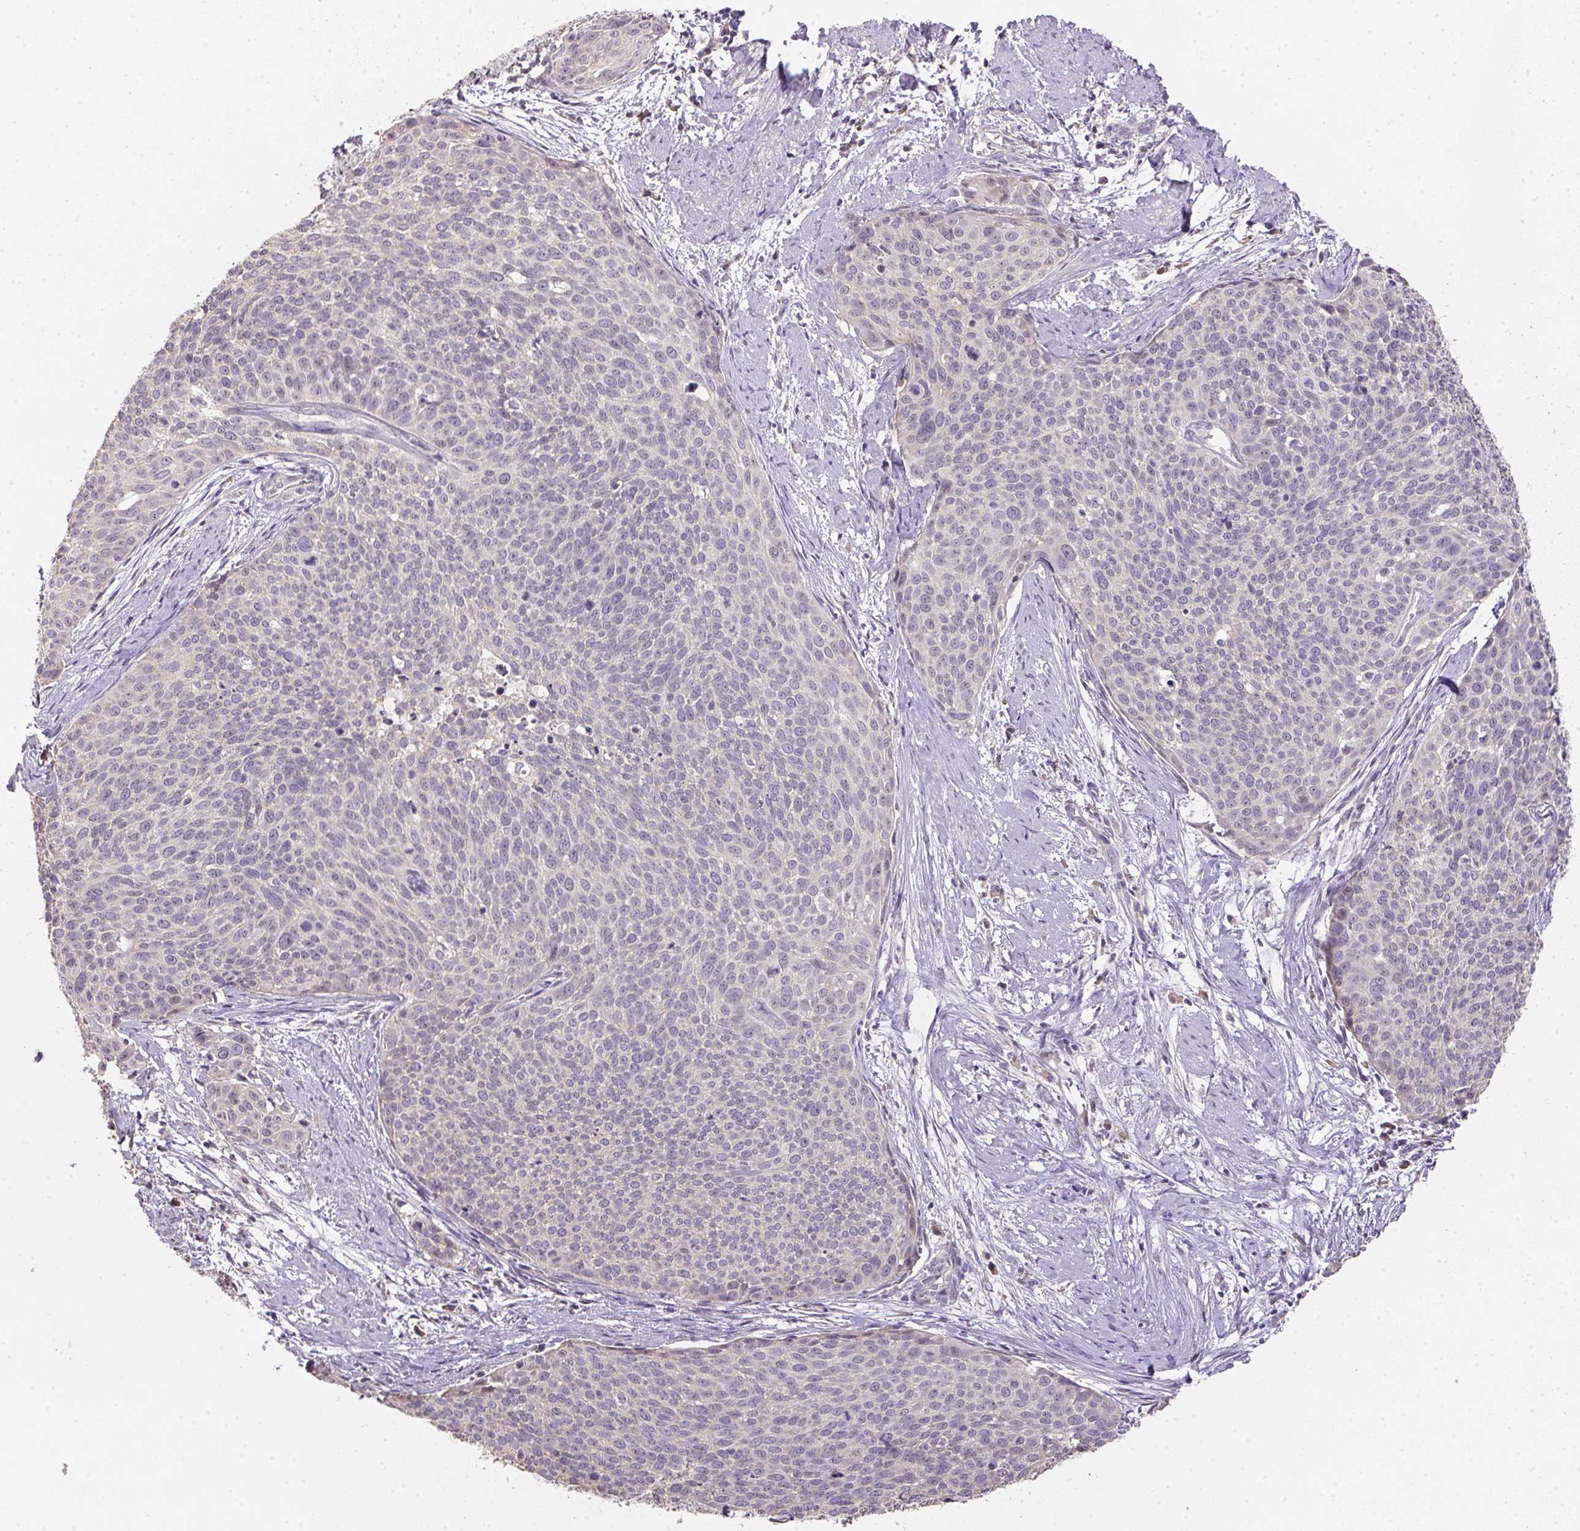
{"staining": {"intensity": "negative", "quantity": "none", "location": "none"}, "tissue": "cervical cancer", "cell_type": "Tumor cells", "image_type": "cancer", "snomed": [{"axis": "morphology", "description": "Squamous cell carcinoma, NOS"}, {"axis": "topography", "description": "Cervix"}], "caption": "Immunohistochemical staining of squamous cell carcinoma (cervical) reveals no significant positivity in tumor cells.", "gene": "SPACA9", "patient": {"sex": "female", "age": 39}}